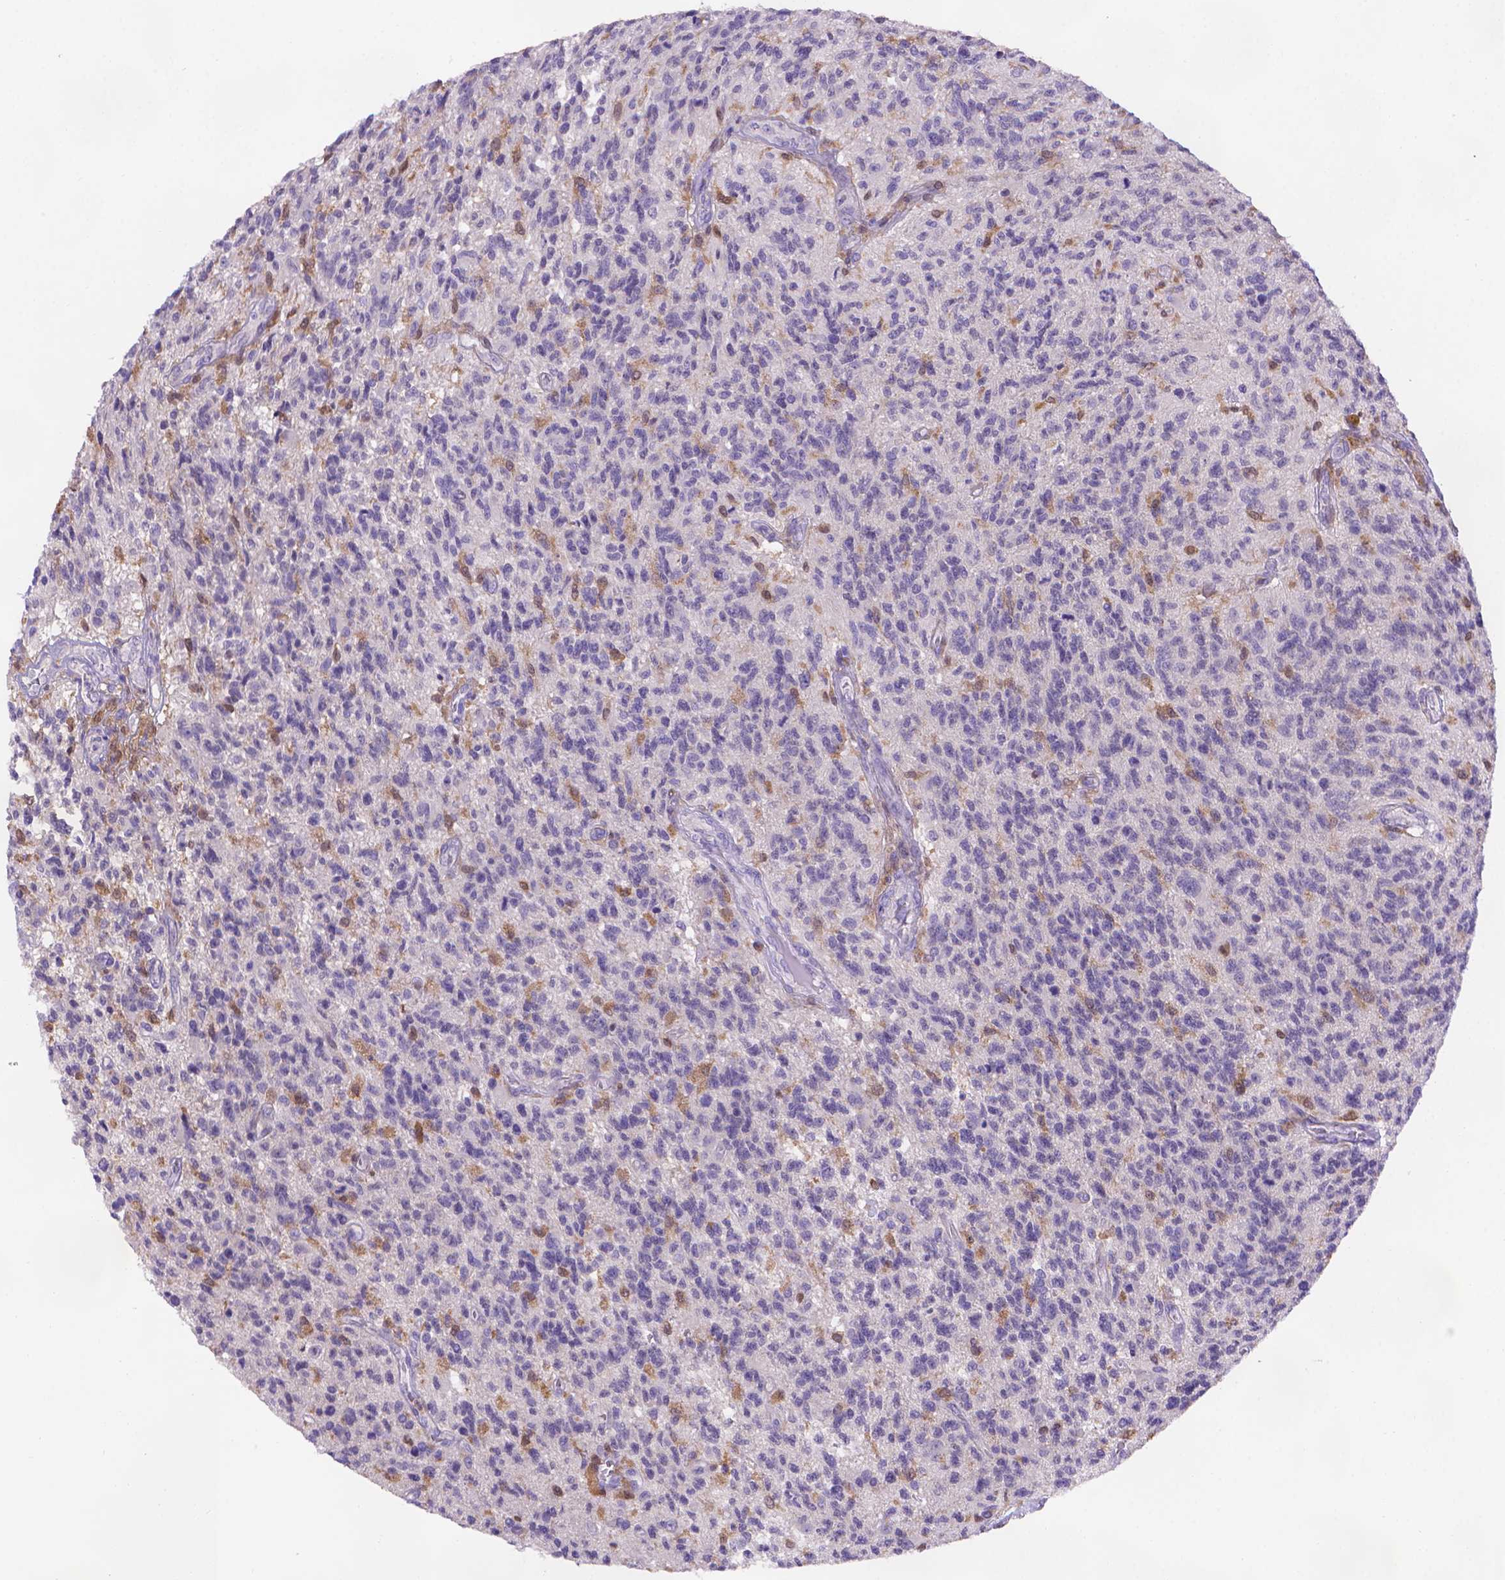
{"staining": {"intensity": "negative", "quantity": "none", "location": "none"}, "tissue": "glioma", "cell_type": "Tumor cells", "image_type": "cancer", "snomed": [{"axis": "morphology", "description": "Glioma, malignant, High grade"}, {"axis": "topography", "description": "Brain"}], "caption": "Glioma was stained to show a protein in brown. There is no significant staining in tumor cells. The staining is performed using DAB (3,3'-diaminobenzidine) brown chromogen with nuclei counter-stained in using hematoxylin.", "gene": "FGD2", "patient": {"sex": "male", "age": 56}}